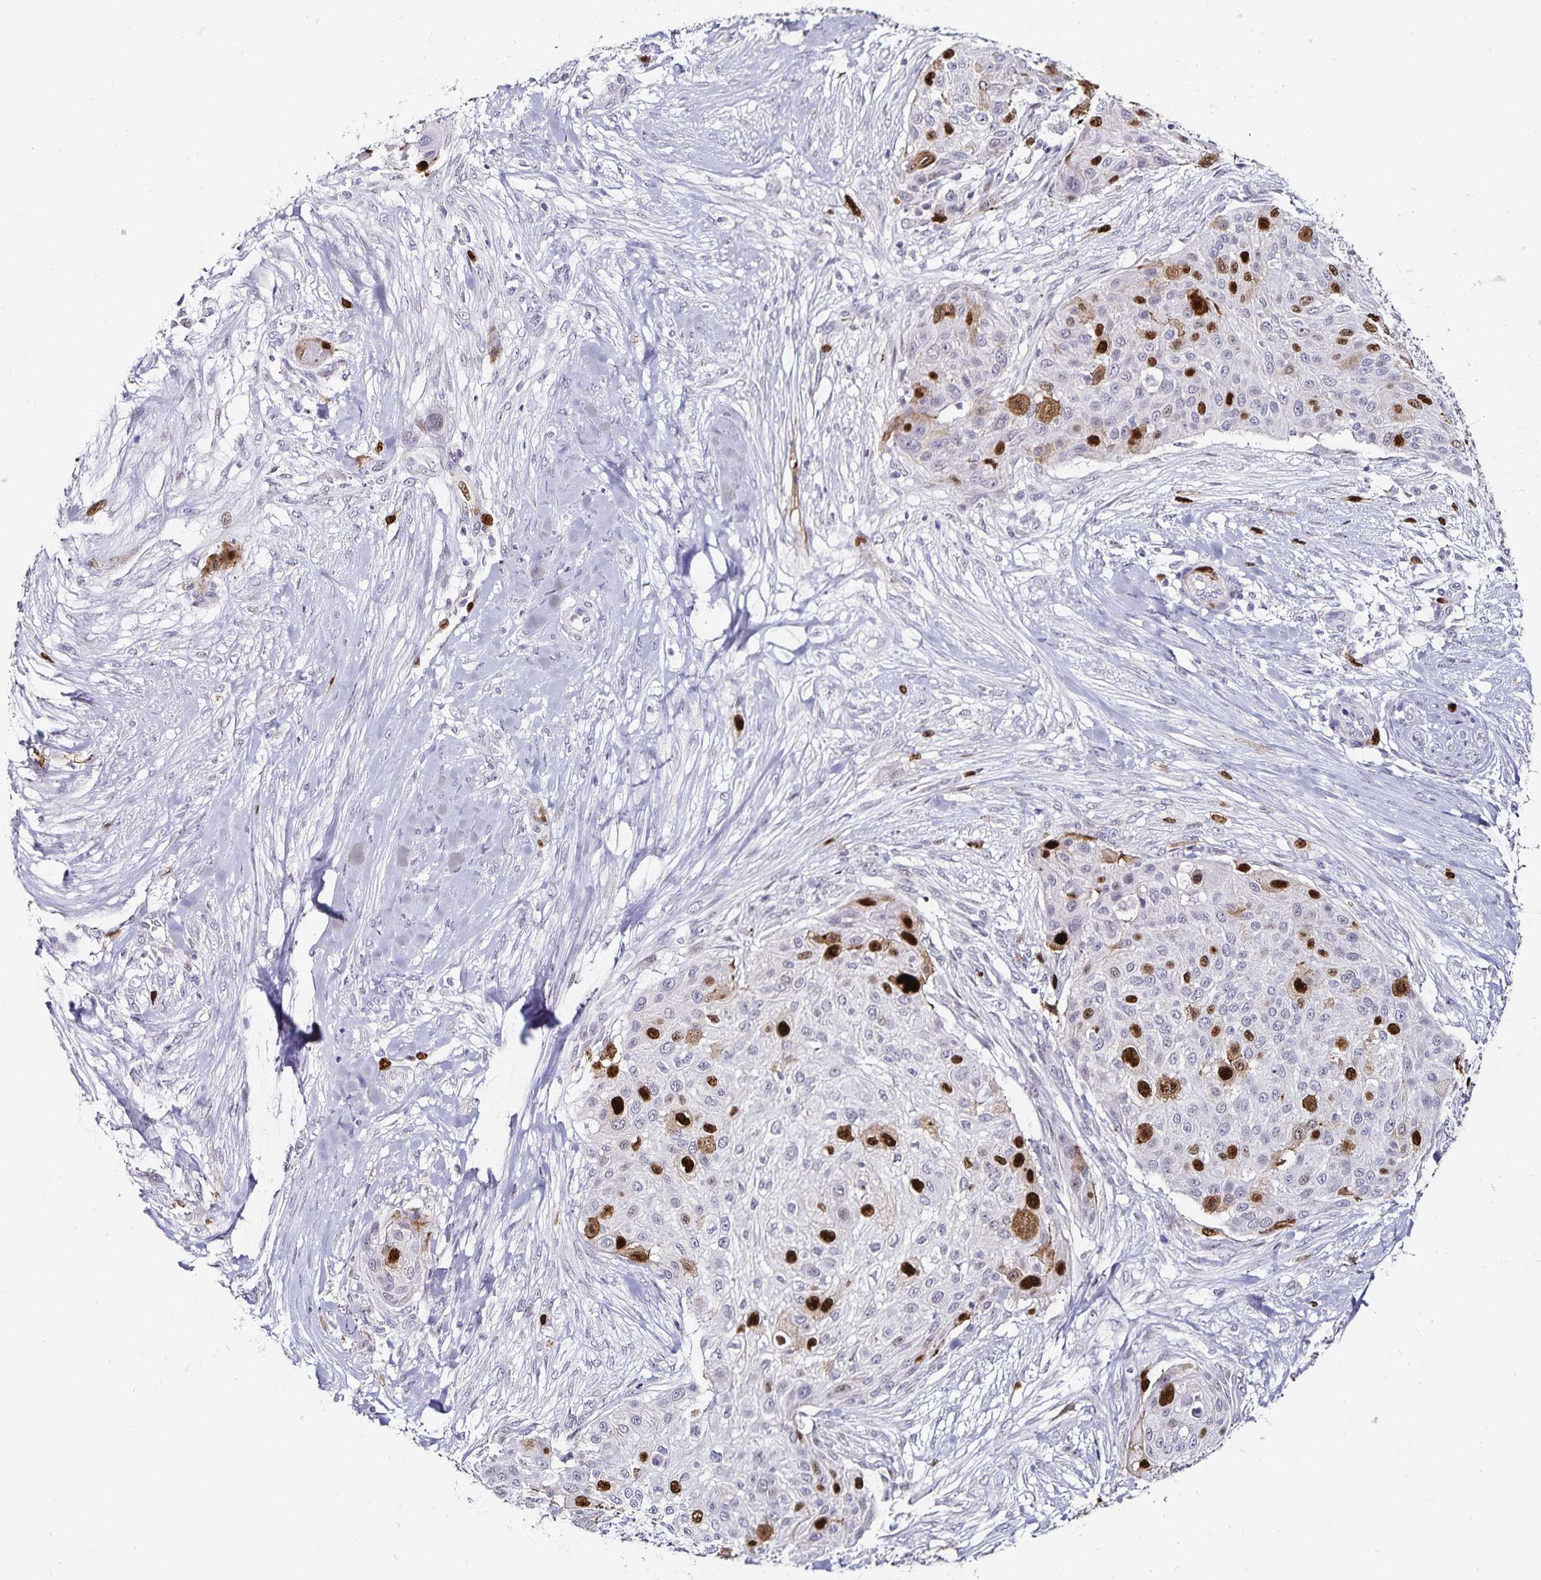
{"staining": {"intensity": "strong", "quantity": "<25%", "location": "nuclear"}, "tissue": "skin cancer", "cell_type": "Tumor cells", "image_type": "cancer", "snomed": [{"axis": "morphology", "description": "Squamous cell carcinoma, NOS"}, {"axis": "topography", "description": "Skin"}], "caption": "Squamous cell carcinoma (skin) was stained to show a protein in brown. There is medium levels of strong nuclear positivity in approximately <25% of tumor cells.", "gene": "ANLN", "patient": {"sex": "female", "age": 87}}